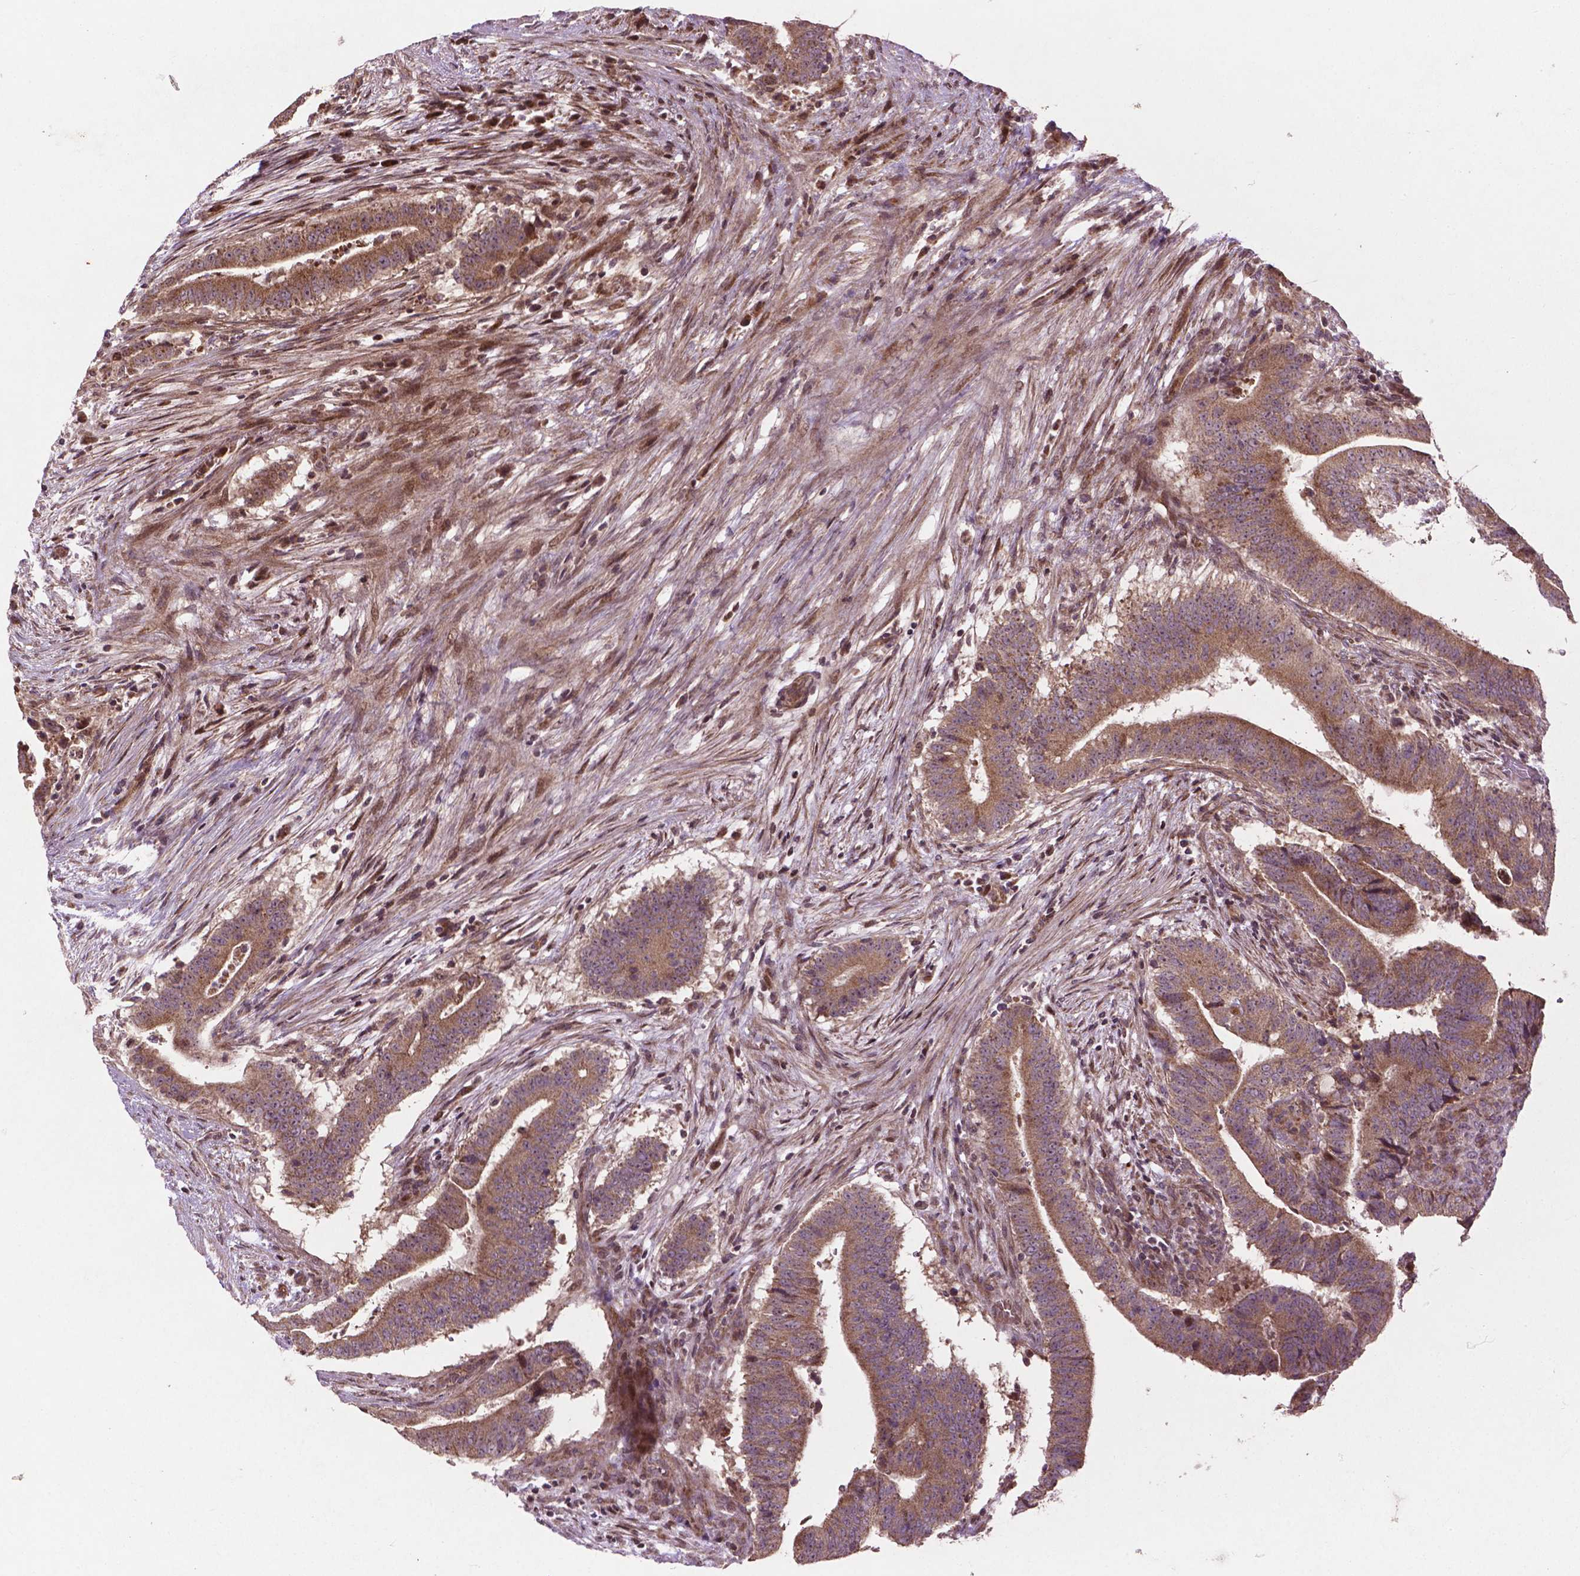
{"staining": {"intensity": "moderate", "quantity": ">75%", "location": "cytoplasmic/membranous"}, "tissue": "colorectal cancer", "cell_type": "Tumor cells", "image_type": "cancer", "snomed": [{"axis": "morphology", "description": "Adenocarcinoma, NOS"}, {"axis": "topography", "description": "Colon"}], "caption": "Immunohistochemistry photomicrograph of human adenocarcinoma (colorectal) stained for a protein (brown), which displays medium levels of moderate cytoplasmic/membranous staining in about >75% of tumor cells.", "gene": "B3GALNT2", "patient": {"sex": "female", "age": 43}}